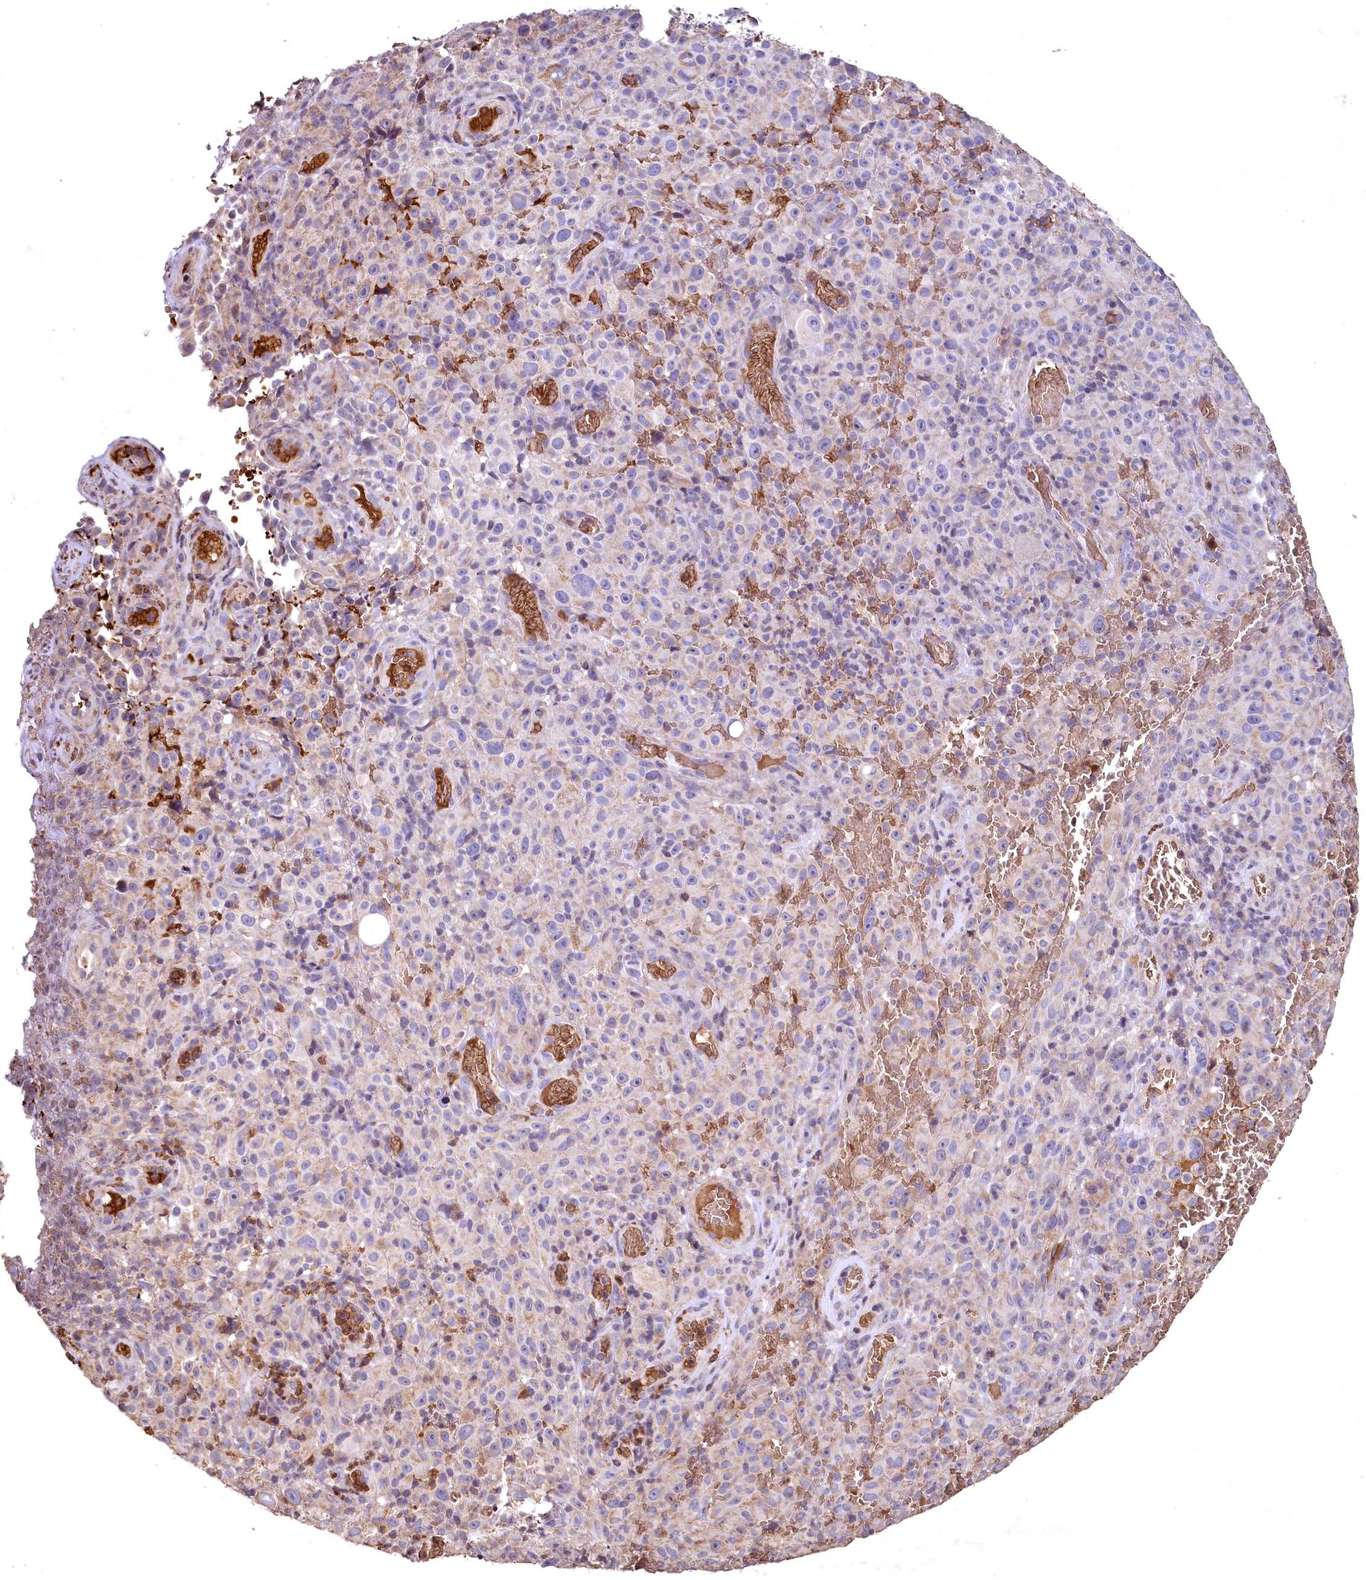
{"staining": {"intensity": "weak", "quantity": "<25%", "location": "cytoplasmic/membranous"}, "tissue": "melanoma", "cell_type": "Tumor cells", "image_type": "cancer", "snomed": [{"axis": "morphology", "description": "Malignant melanoma, NOS"}, {"axis": "topography", "description": "Skin"}], "caption": "This is an IHC photomicrograph of melanoma. There is no staining in tumor cells.", "gene": "SPTA1", "patient": {"sex": "female", "age": 82}}